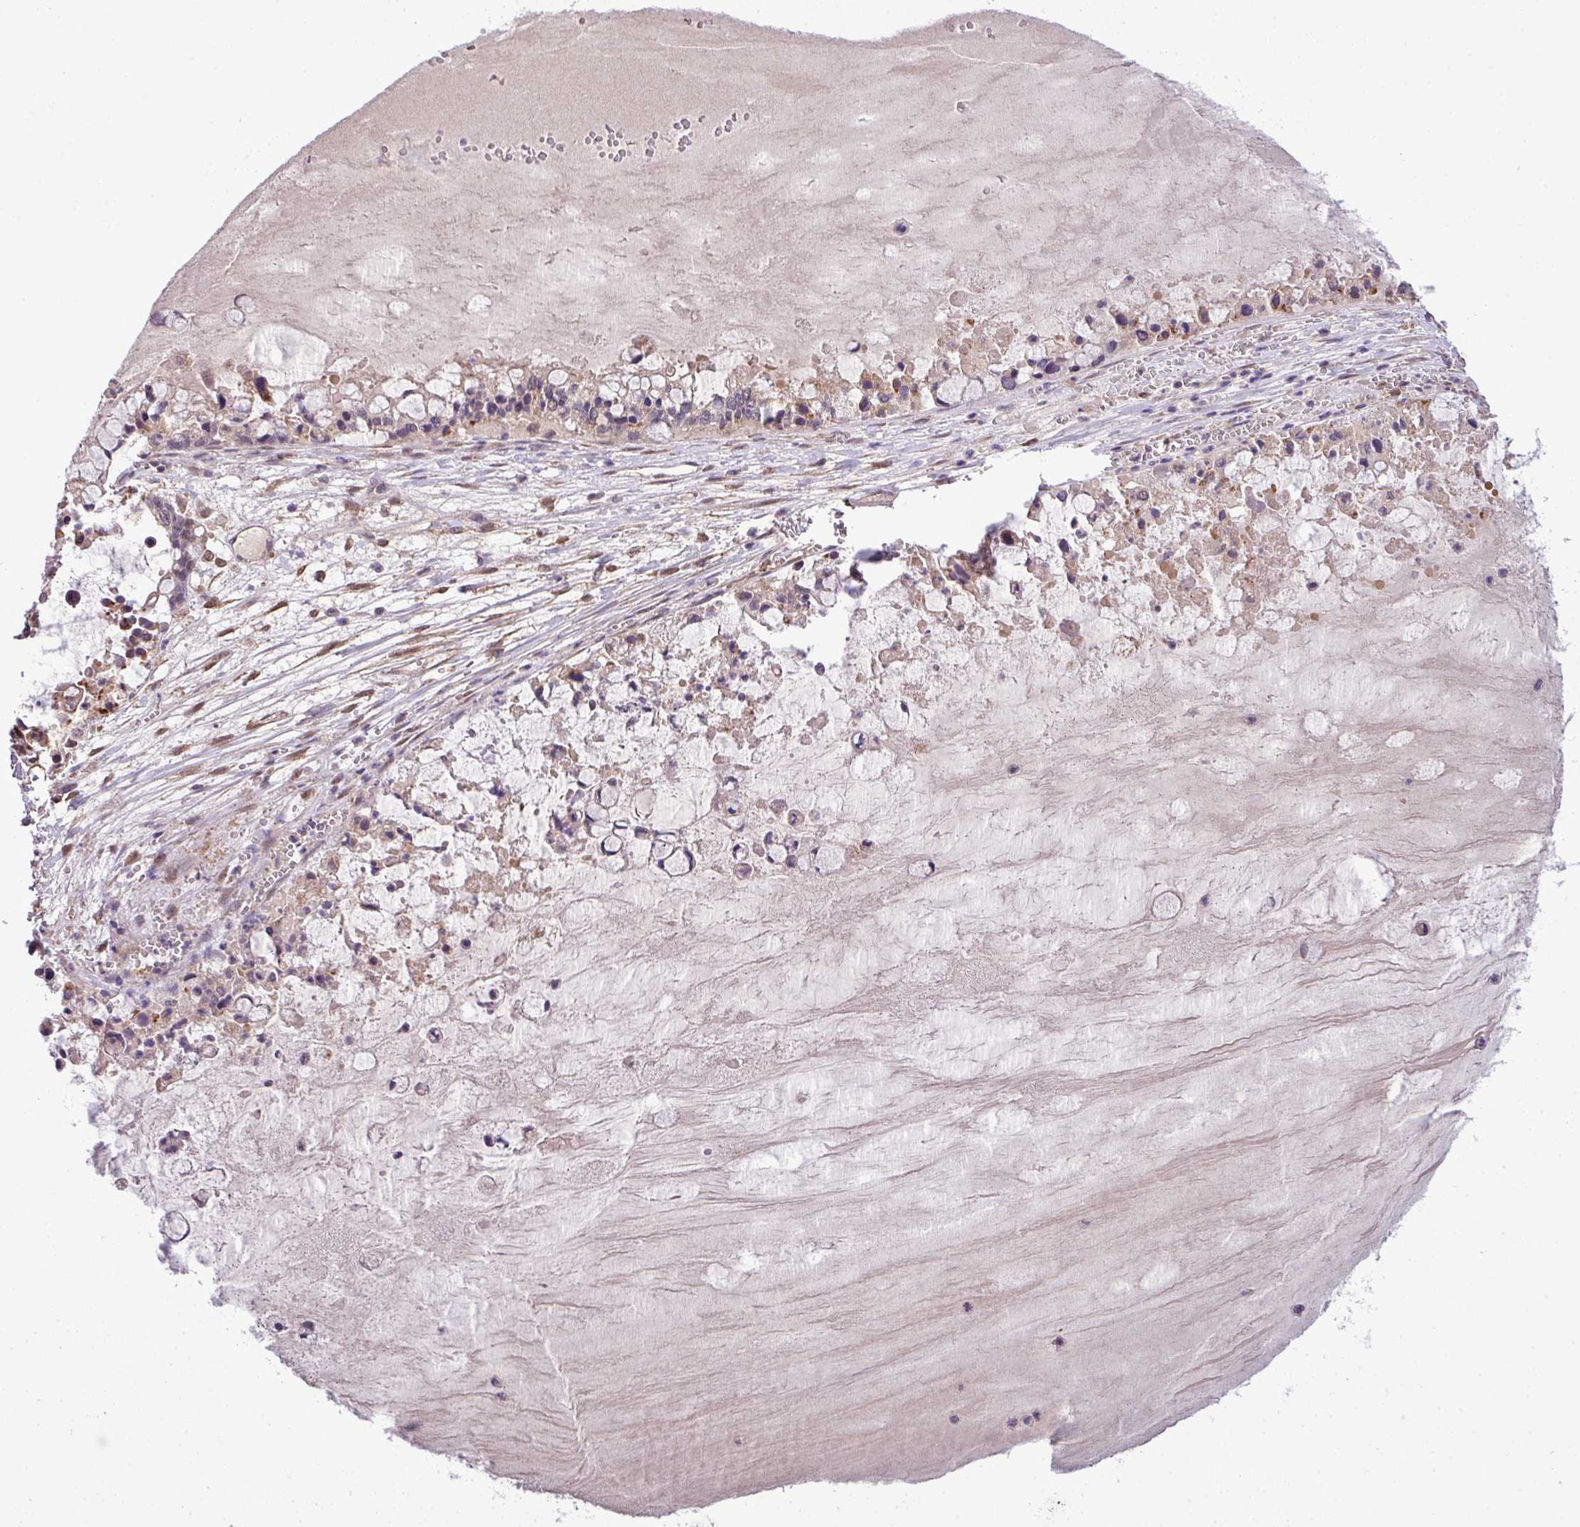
{"staining": {"intensity": "moderate", "quantity": ">75%", "location": "cytoplasmic/membranous,nuclear"}, "tissue": "ovarian cancer", "cell_type": "Tumor cells", "image_type": "cancer", "snomed": [{"axis": "morphology", "description": "Cystadenocarcinoma, mucinous, NOS"}, {"axis": "topography", "description": "Ovary"}], "caption": "Approximately >75% of tumor cells in human ovarian mucinous cystadenocarcinoma show moderate cytoplasmic/membranous and nuclear protein positivity as visualized by brown immunohistochemical staining.", "gene": "XIAP", "patient": {"sex": "female", "age": 63}}